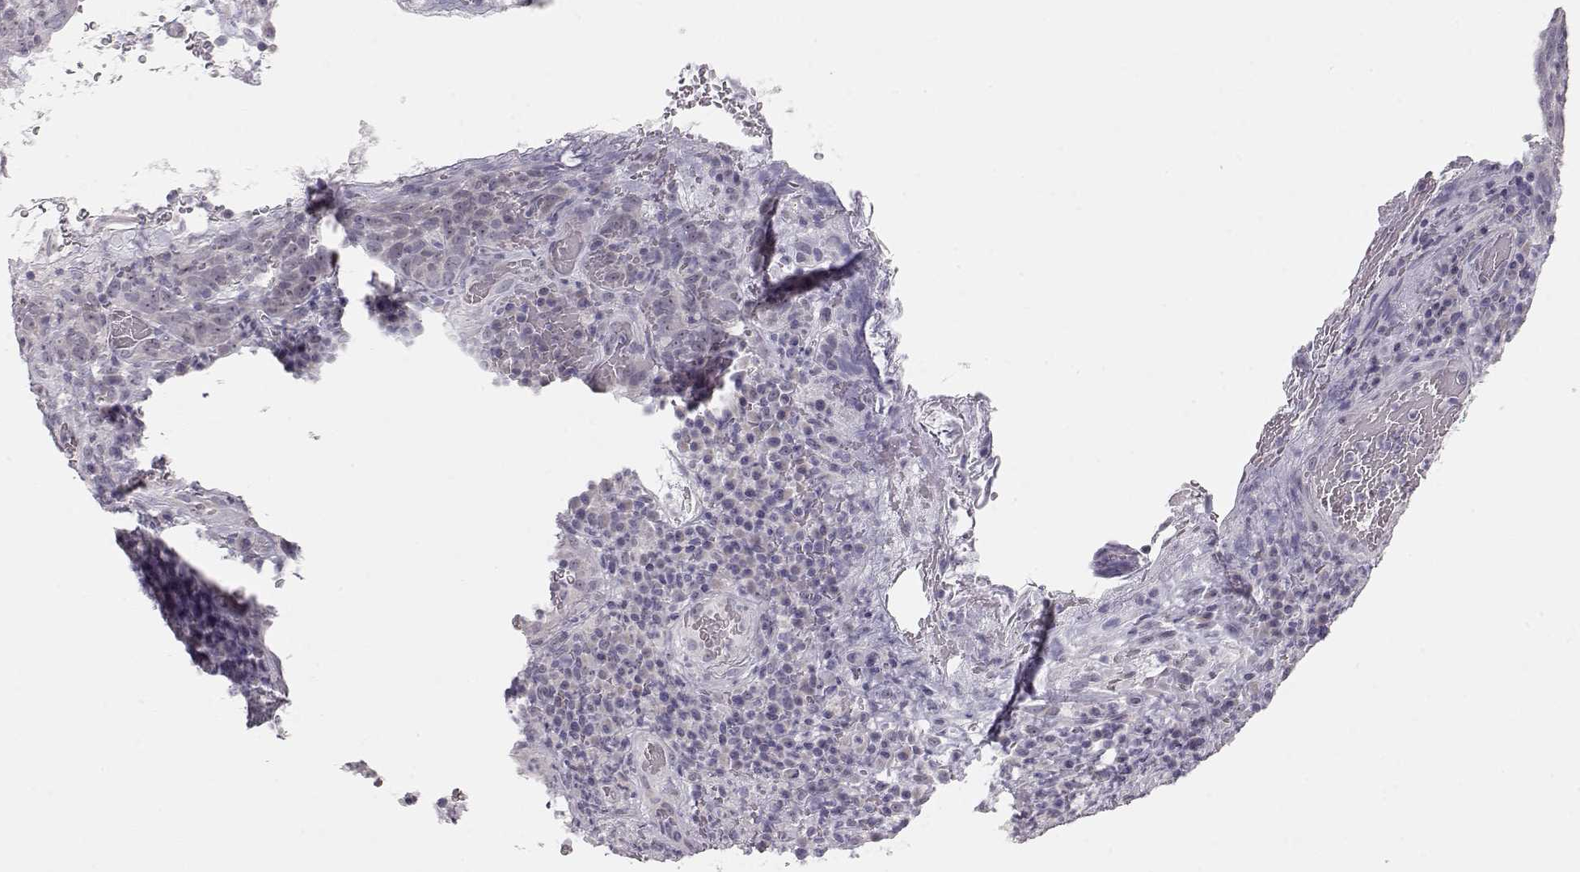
{"staining": {"intensity": "negative", "quantity": "none", "location": "none"}, "tissue": "skin cancer", "cell_type": "Tumor cells", "image_type": "cancer", "snomed": [{"axis": "morphology", "description": "Squamous cell carcinoma, NOS"}, {"axis": "topography", "description": "Skin"}, {"axis": "topography", "description": "Anal"}], "caption": "The photomicrograph displays no staining of tumor cells in skin squamous cell carcinoma.", "gene": "FAM205A", "patient": {"sex": "female", "age": 51}}